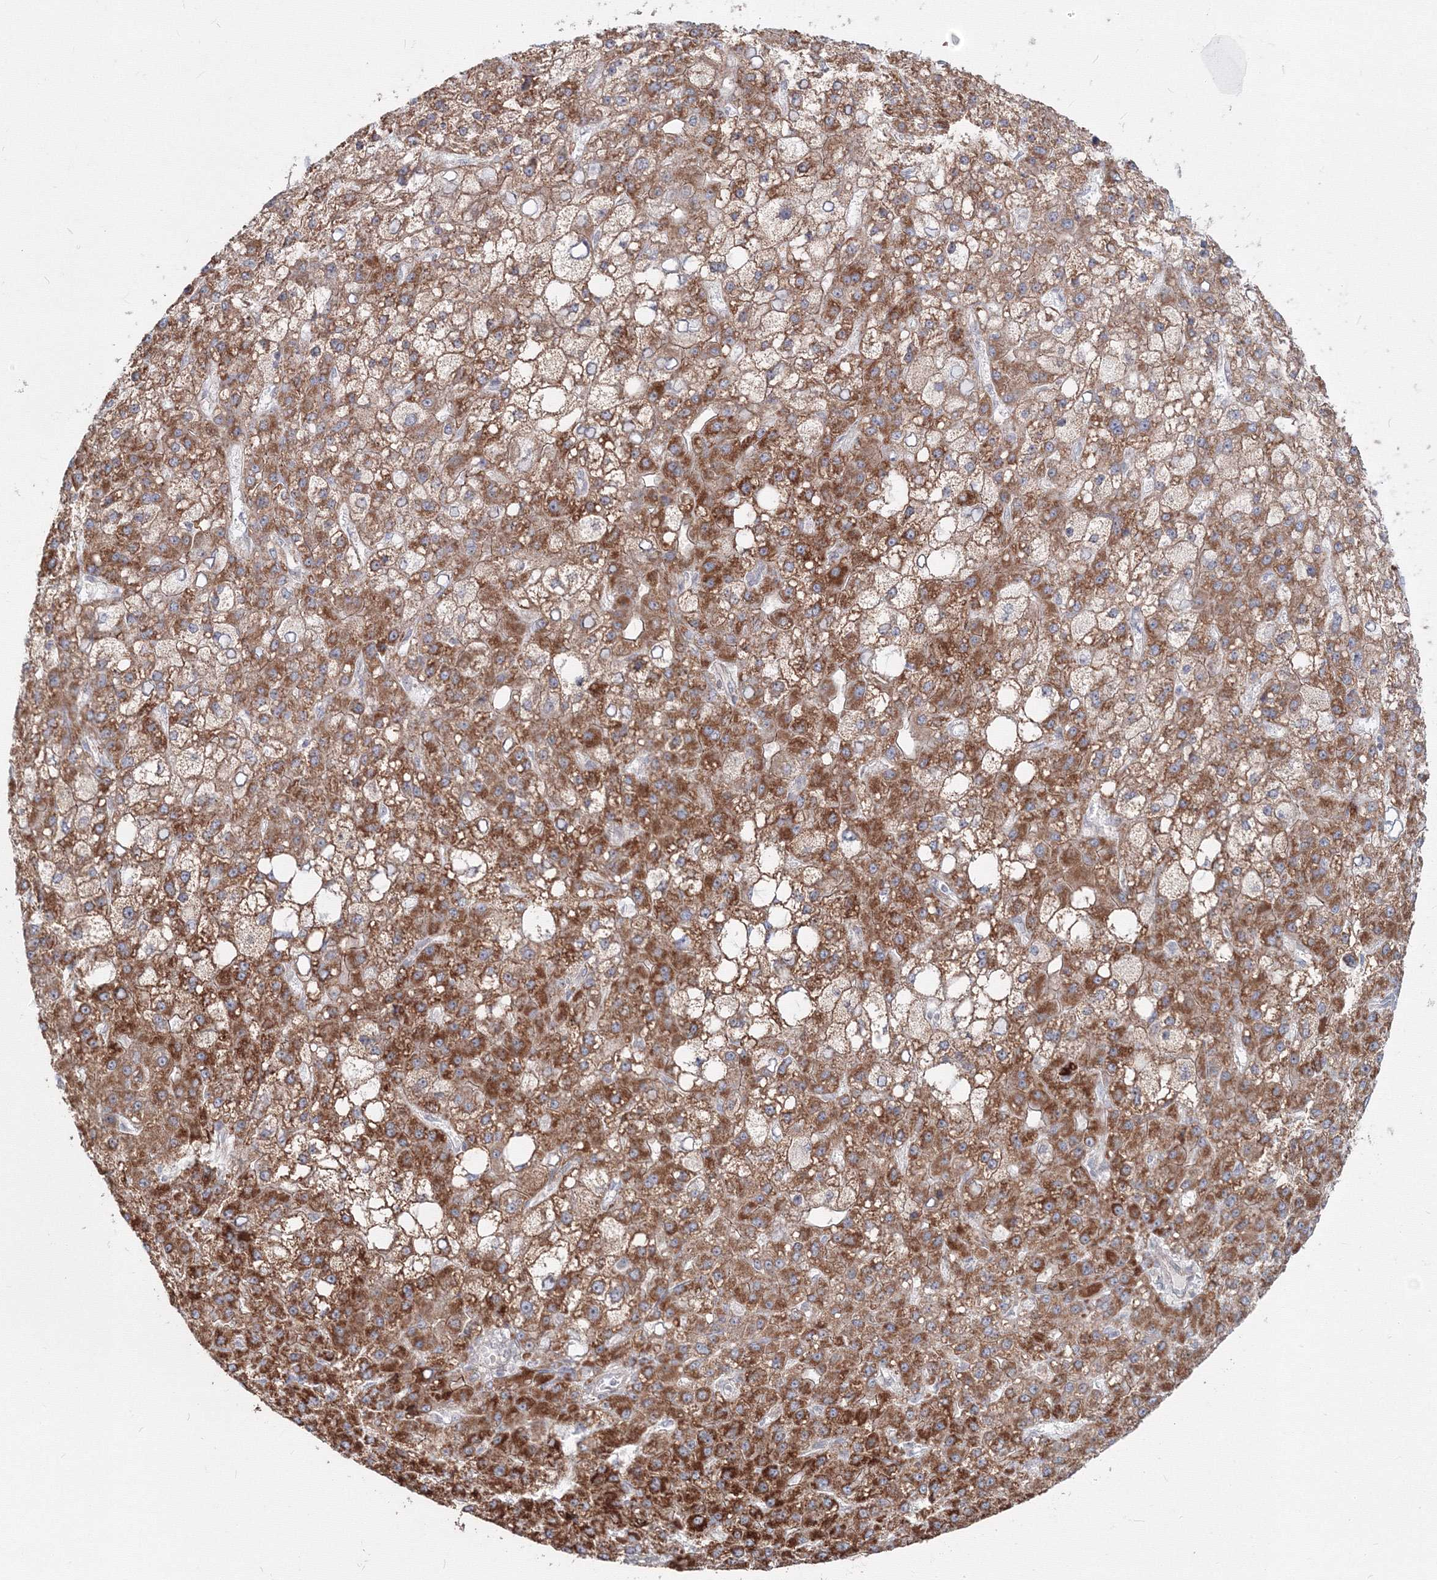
{"staining": {"intensity": "strong", "quantity": ">75%", "location": "cytoplasmic/membranous"}, "tissue": "liver cancer", "cell_type": "Tumor cells", "image_type": "cancer", "snomed": [{"axis": "morphology", "description": "Carcinoma, Hepatocellular, NOS"}, {"axis": "topography", "description": "Liver"}], "caption": "DAB immunohistochemical staining of hepatocellular carcinoma (liver) exhibits strong cytoplasmic/membranous protein expression in about >75% of tumor cells.", "gene": "SH3PXD2A", "patient": {"sex": "male", "age": 67}}